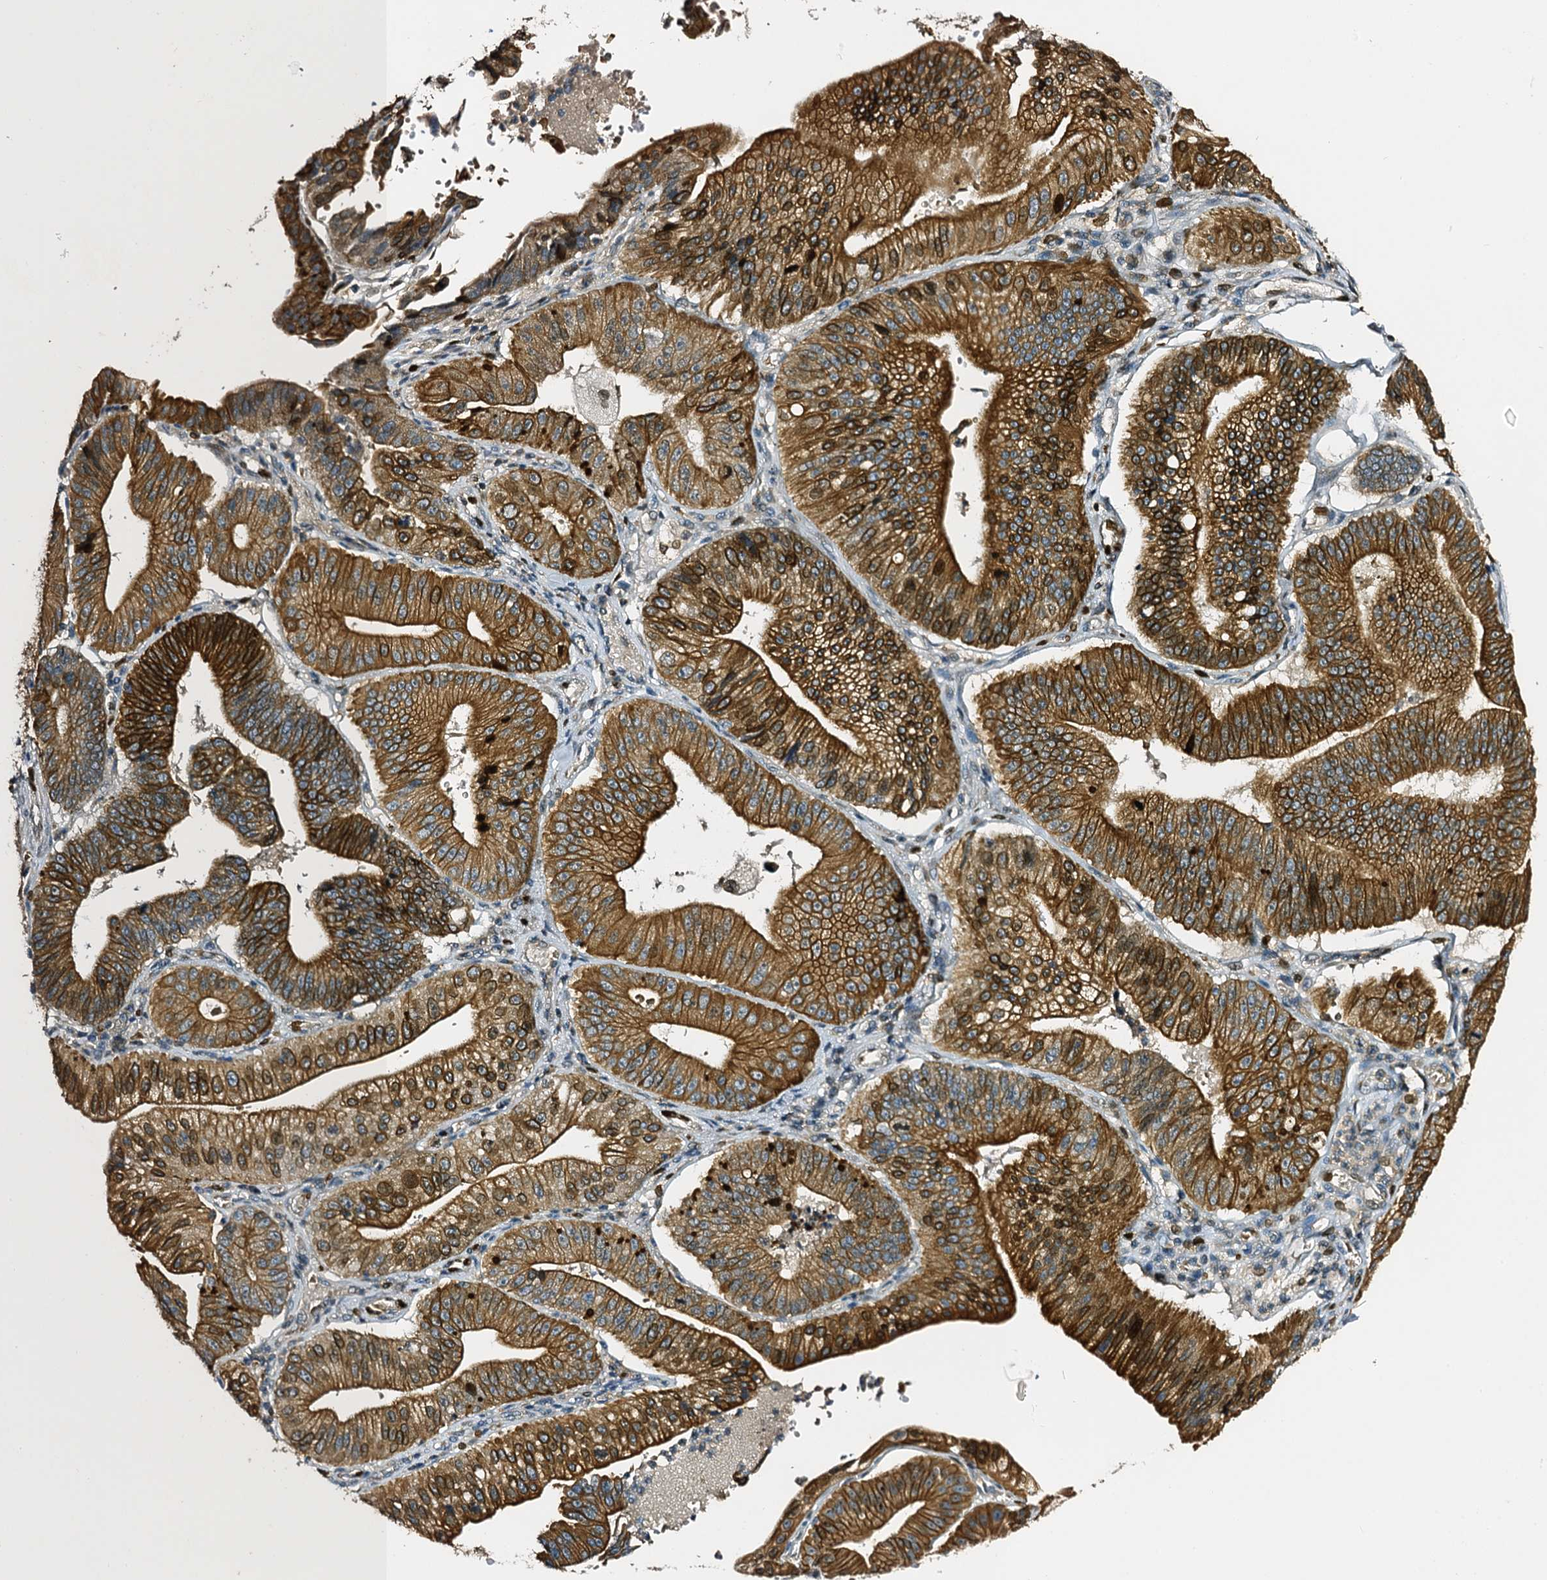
{"staining": {"intensity": "moderate", "quantity": ">75%", "location": "cytoplasmic/membranous,nuclear"}, "tissue": "stomach cancer", "cell_type": "Tumor cells", "image_type": "cancer", "snomed": [{"axis": "morphology", "description": "Adenocarcinoma, NOS"}, {"axis": "topography", "description": "Stomach"}], "caption": "A medium amount of moderate cytoplasmic/membranous and nuclear expression is appreciated in about >75% of tumor cells in stomach cancer (adenocarcinoma) tissue. (IHC, brightfield microscopy, high magnification).", "gene": "SLC11A2", "patient": {"sex": "male", "age": 59}}